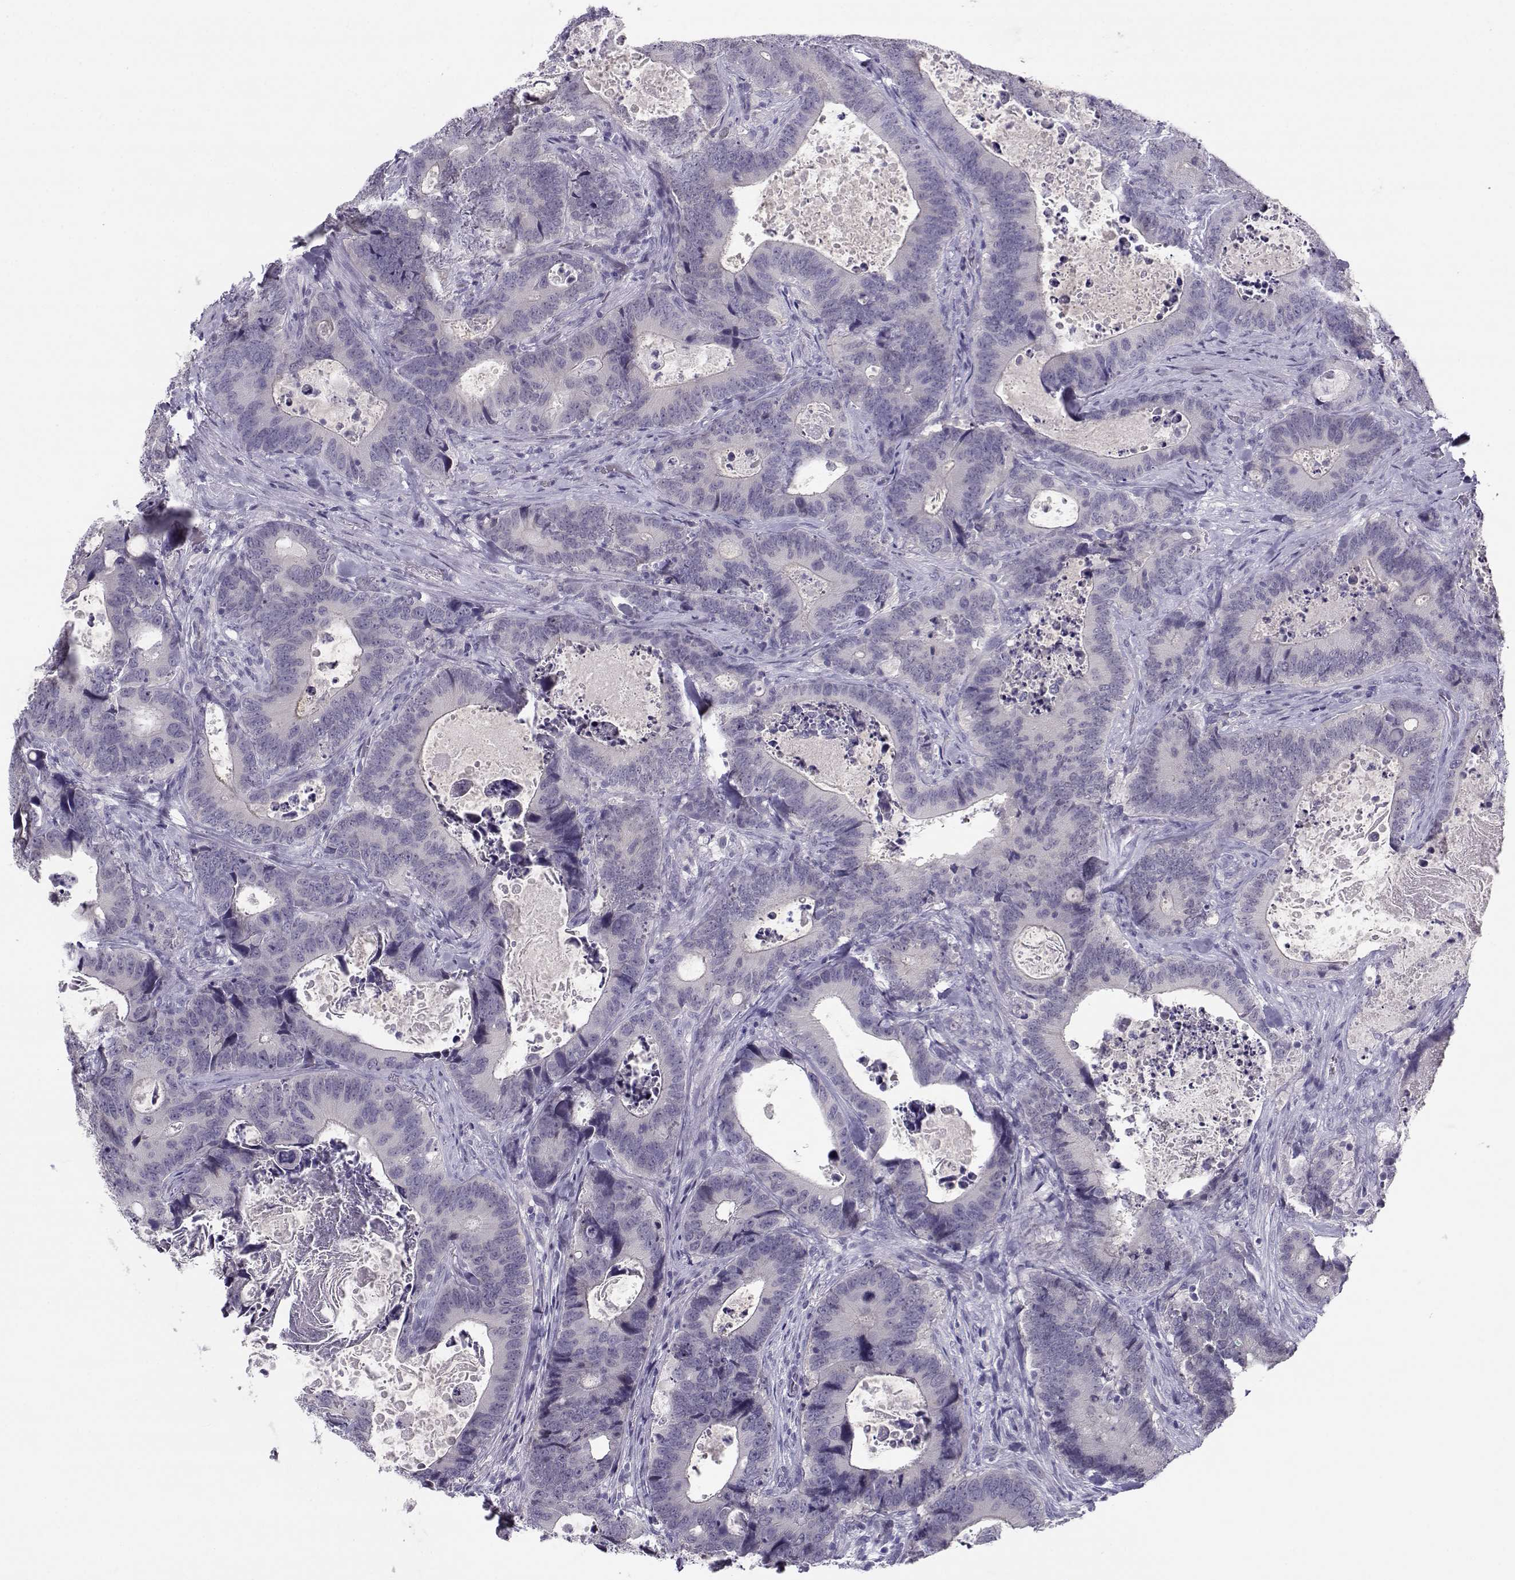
{"staining": {"intensity": "negative", "quantity": "none", "location": "none"}, "tissue": "colorectal cancer", "cell_type": "Tumor cells", "image_type": "cancer", "snomed": [{"axis": "morphology", "description": "Adenocarcinoma, NOS"}, {"axis": "topography", "description": "Colon"}], "caption": "IHC of colorectal adenocarcinoma displays no positivity in tumor cells. Nuclei are stained in blue.", "gene": "CFAP77", "patient": {"sex": "female", "age": 82}}